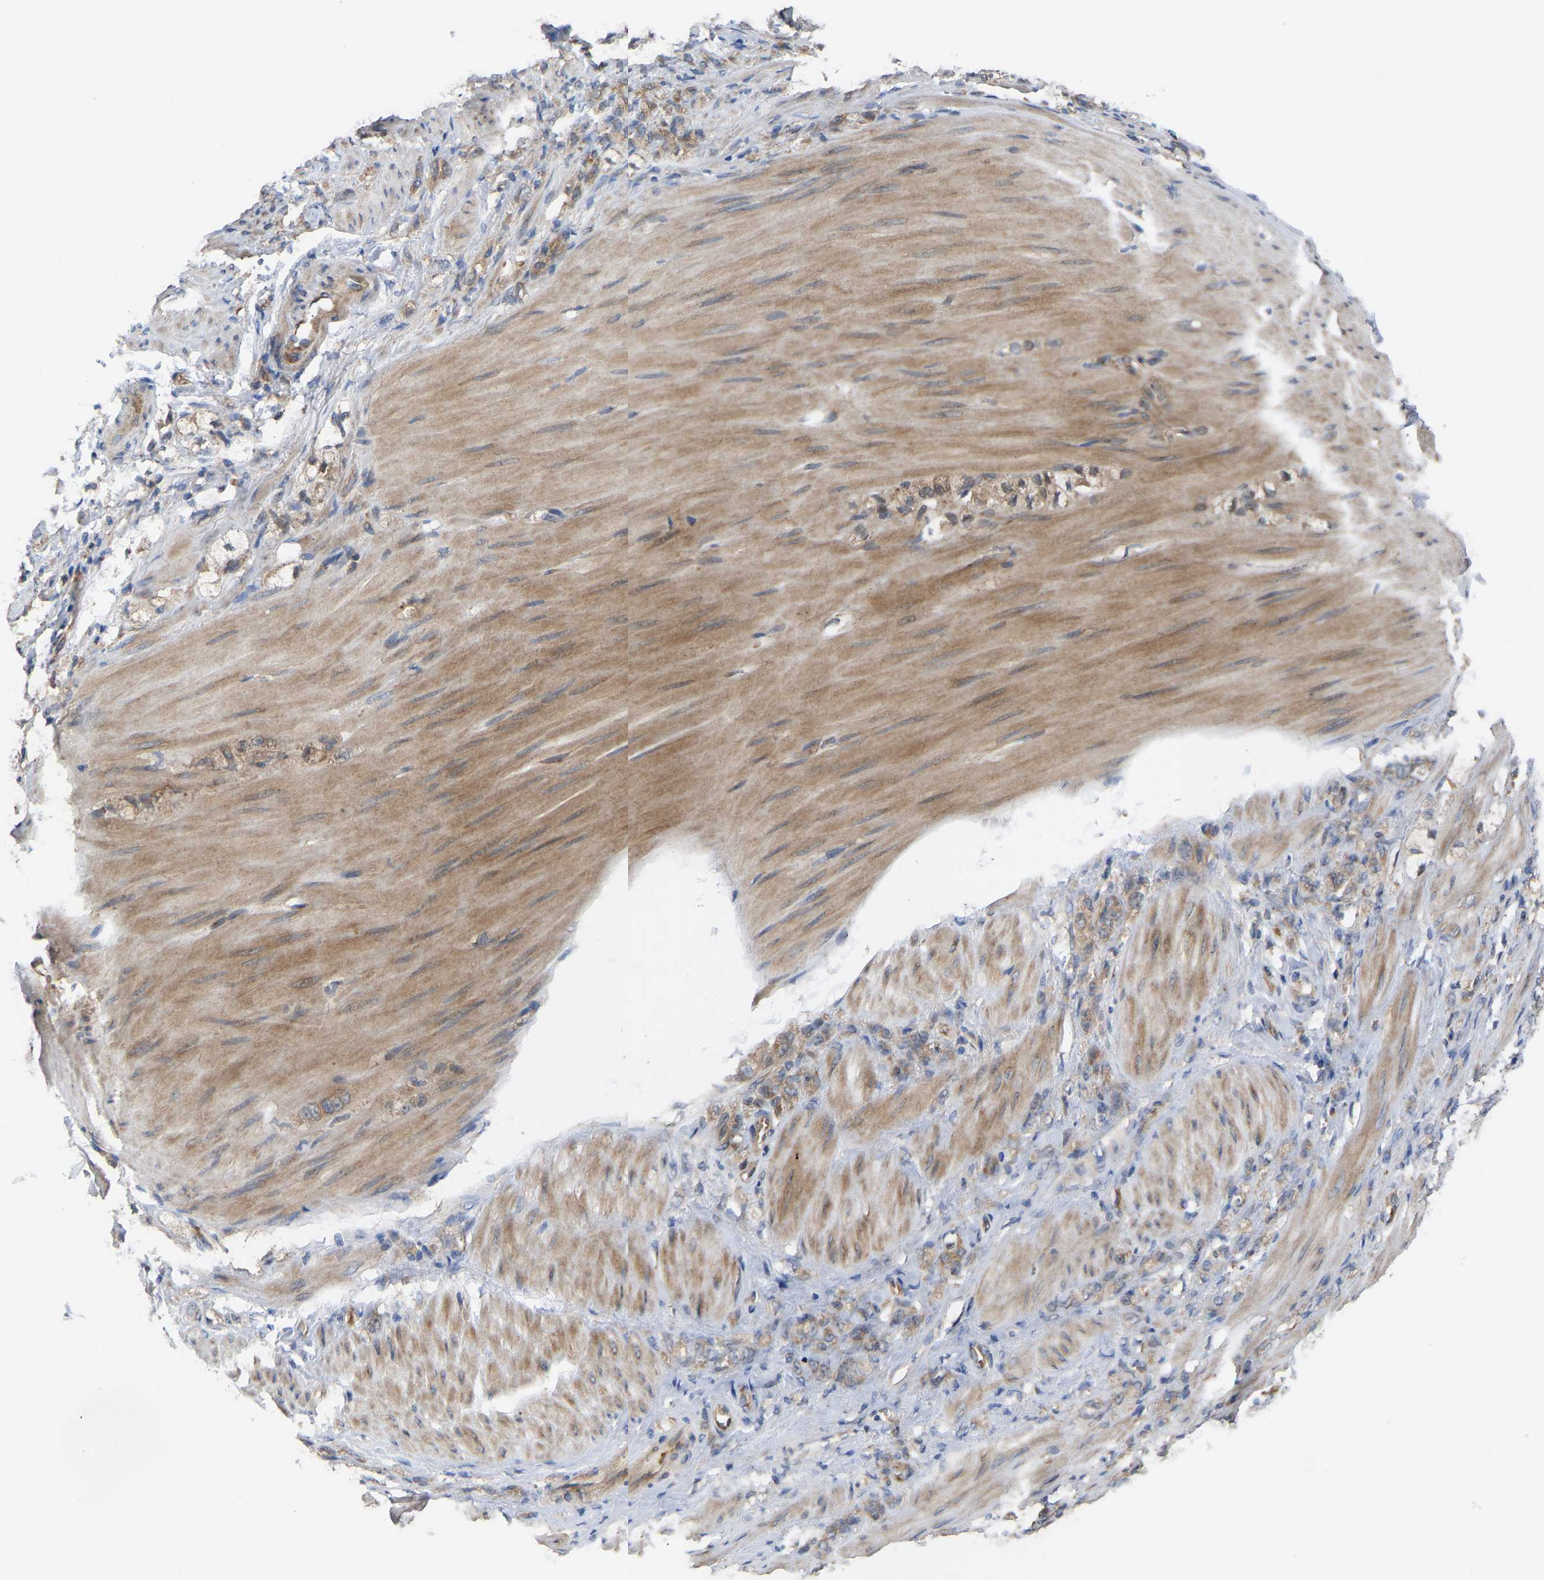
{"staining": {"intensity": "moderate", "quantity": ">75%", "location": "cytoplasmic/membranous"}, "tissue": "stomach cancer", "cell_type": "Tumor cells", "image_type": "cancer", "snomed": [{"axis": "morphology", "description": "Adenocarcinoma, NOS"}, {"axis": "topography", "description": "Stomach"}], "caption": "Brown immunohistochemical staining in stomach adenocarcinoma reveals moderate cytoplasmic/membranous expression in approximately >75% of tumor cells.", "gene": "LAPTM4B", "patient": {"sex": "male", "age": 82}}